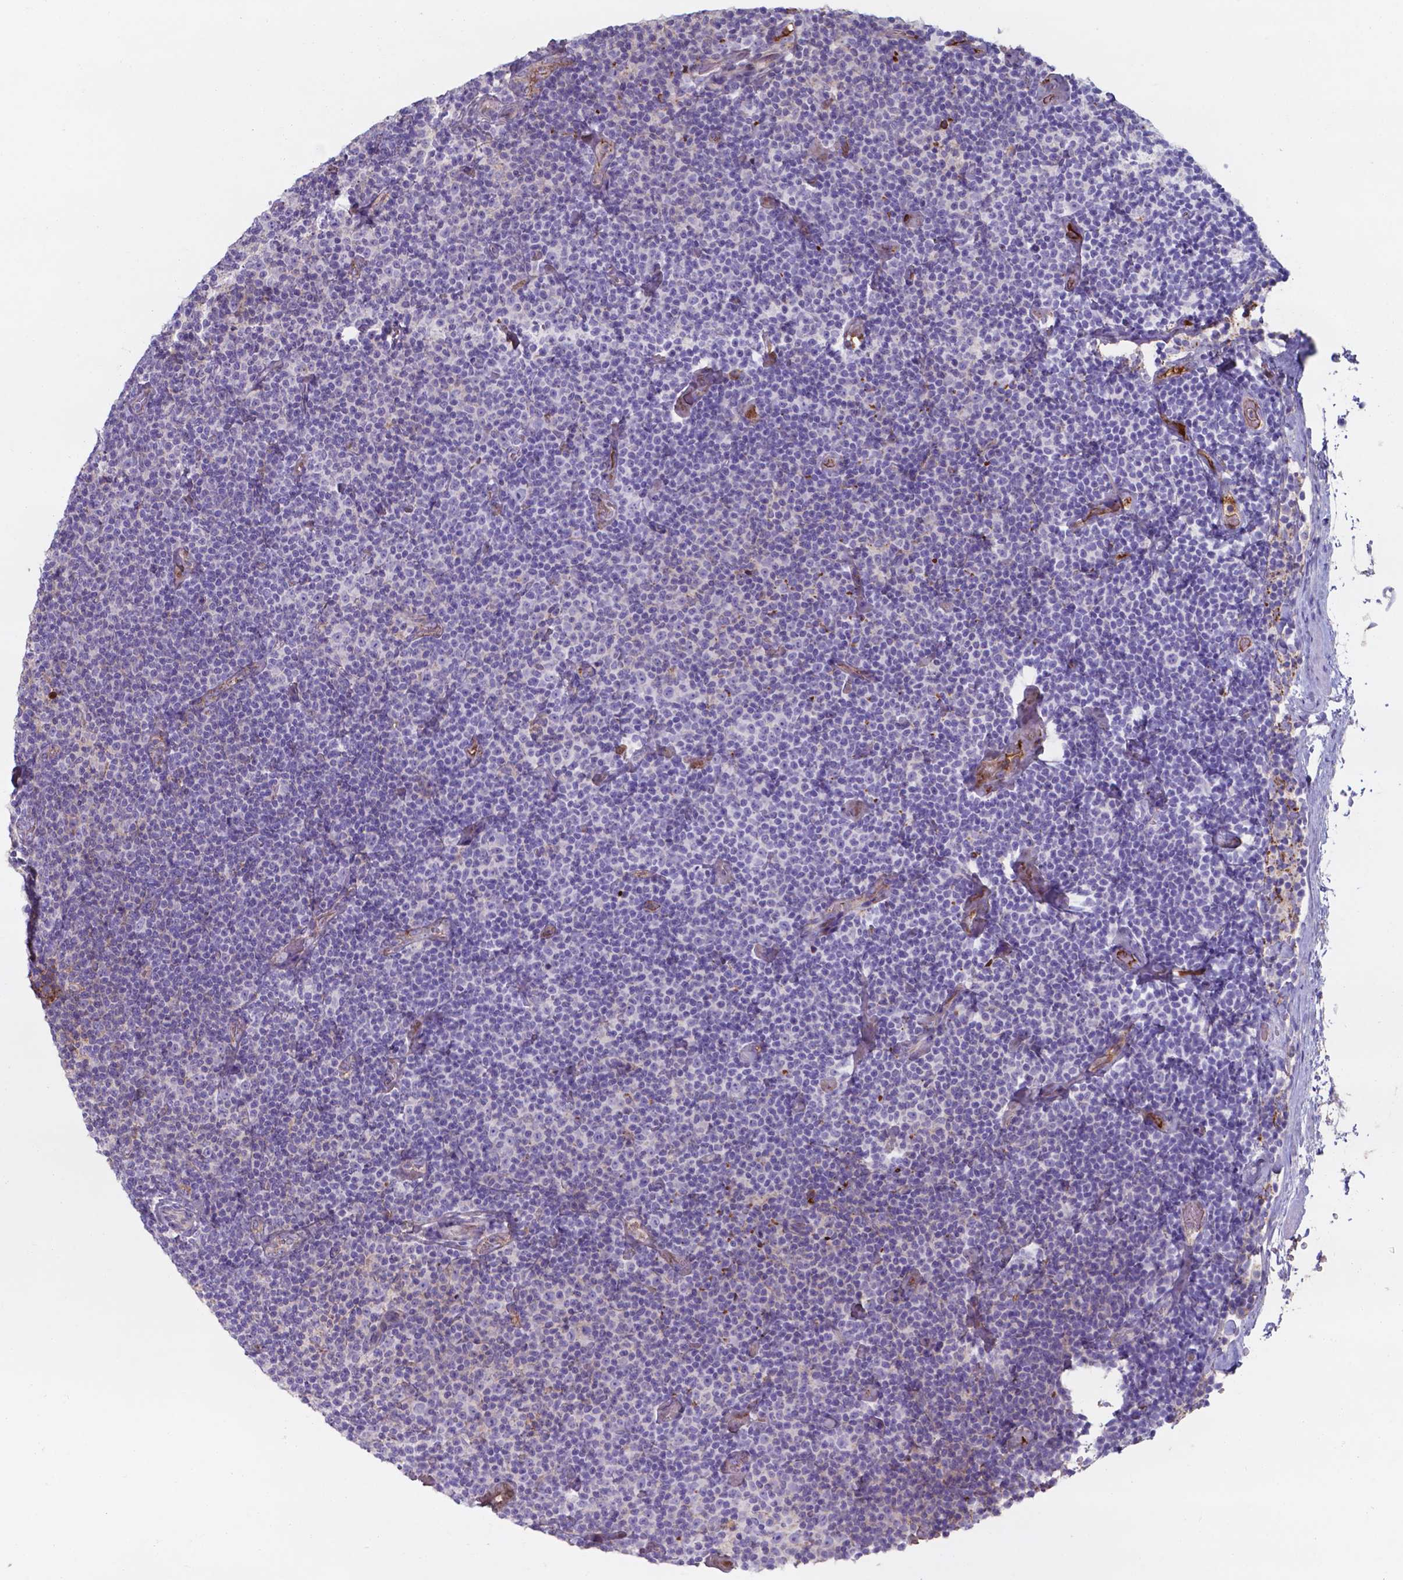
{"staining": {"intensity": "negative", "quantity": "none", "location": "none"}, "tissue": "lymphoma", "cell_type": "Tumor cells", "image_type": "cancer", "snomed": [{"axis": "morphology", "description": "Malignant lymphoma, non-Hodgkin's type, Low grade"}, {"axis": "topography", "description": "Lymph node"}], "caption": "There is no significant staining in tumor cells of low-grade malignant lymphoma, non-Hodgkin's type.", "gene": "SERPINA1", "patient": {"sex": "male", "age": 81}}